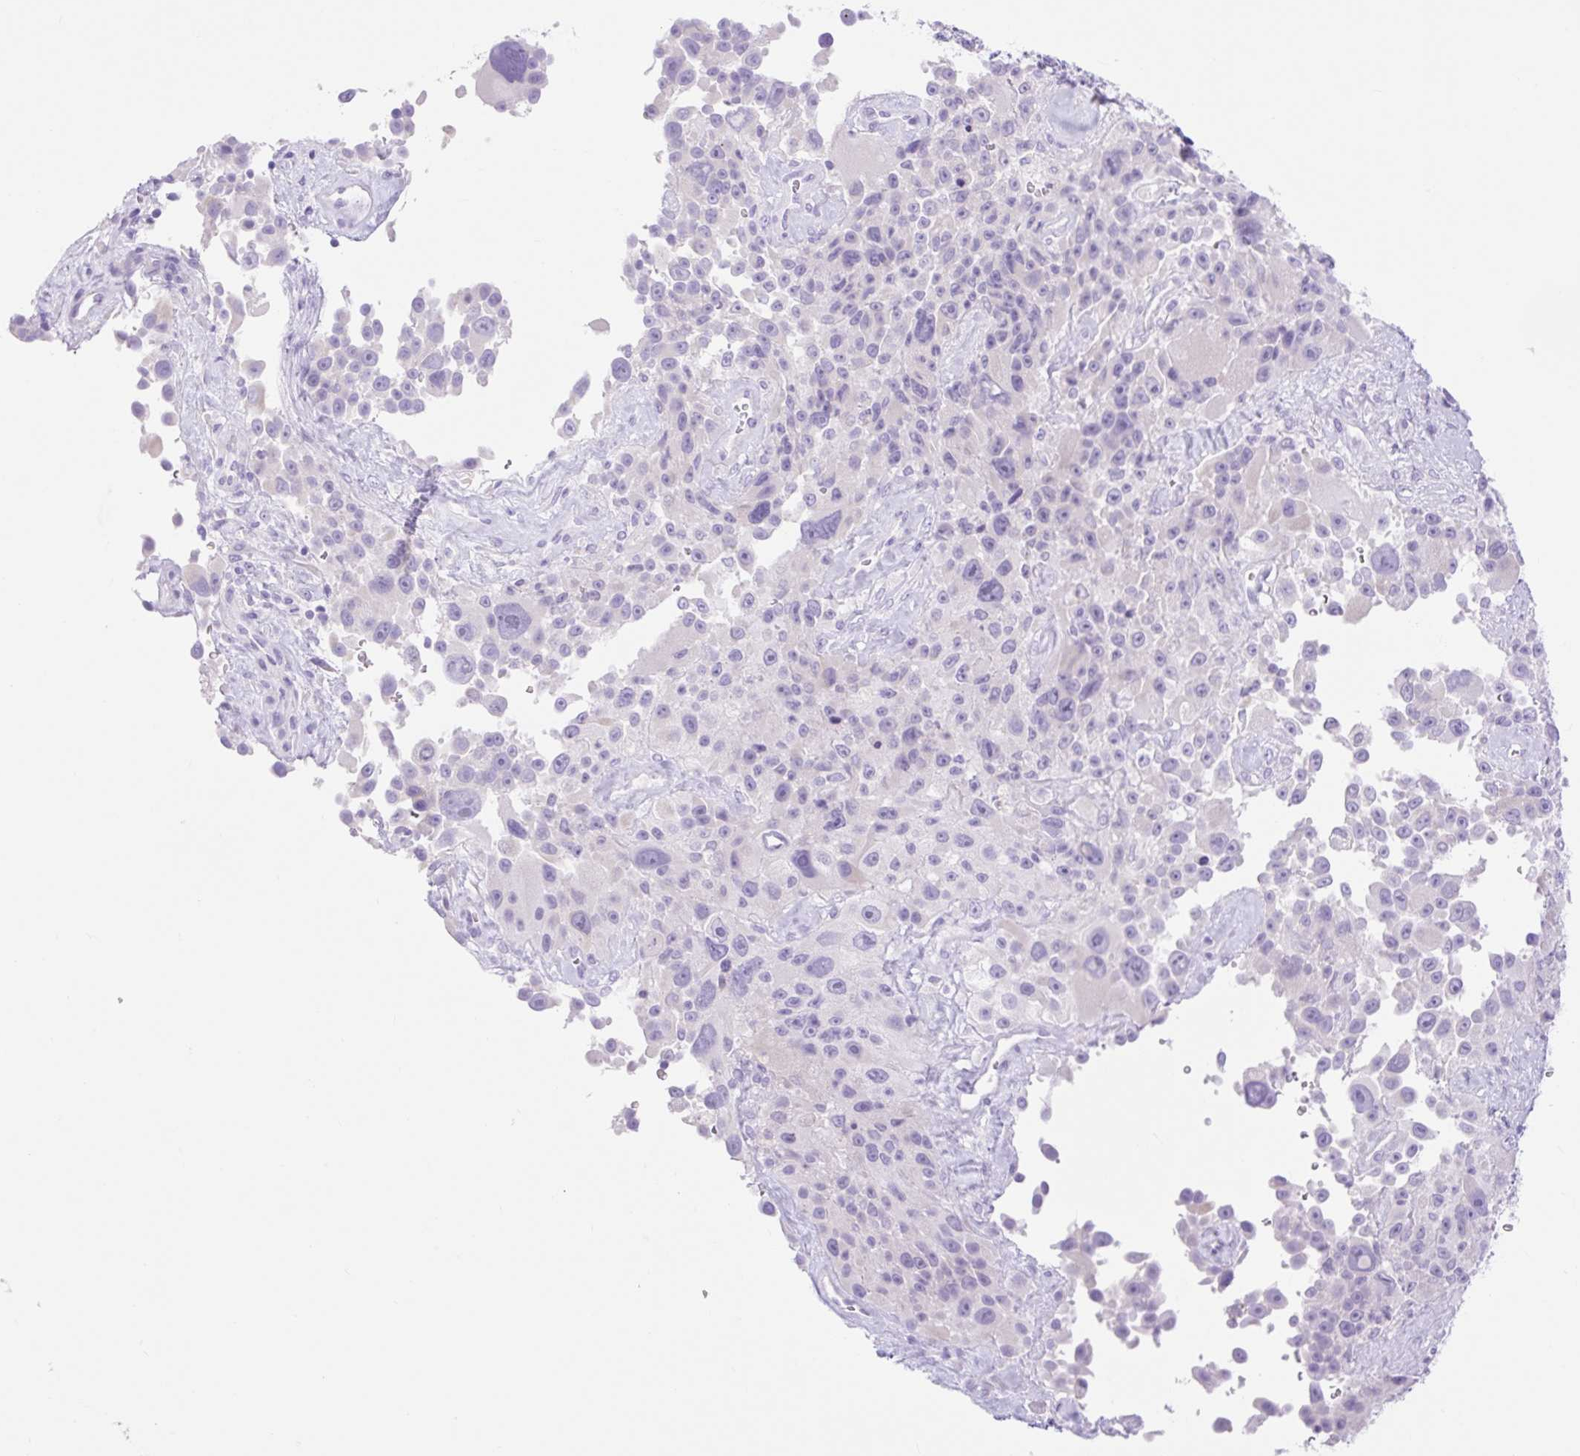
{"staining": {"intensity": "negative", "quantity": "none", "location": "none"}, "tissue": "melanoma", "cell_type": "Tumor cells", "image_type": "cancer", "snomed": [{"axis": "morphology", "description": "Malignant melanoma, Metastatic site"}, {"axis": "topography", "description": "Lymph node"}], "caption": "Tumor cells are negative for protein expression in human malignant melanoma (metastatic site). The staining was performed using DAB (3,3'-diaminobenzidine) to visualize the protein expression in brown, while the nuclei were stained in blue with hematoxylin (Magnification: 20x).", "gene": "SLC25A40", "patient": {"sex": "male", "age": 62}}